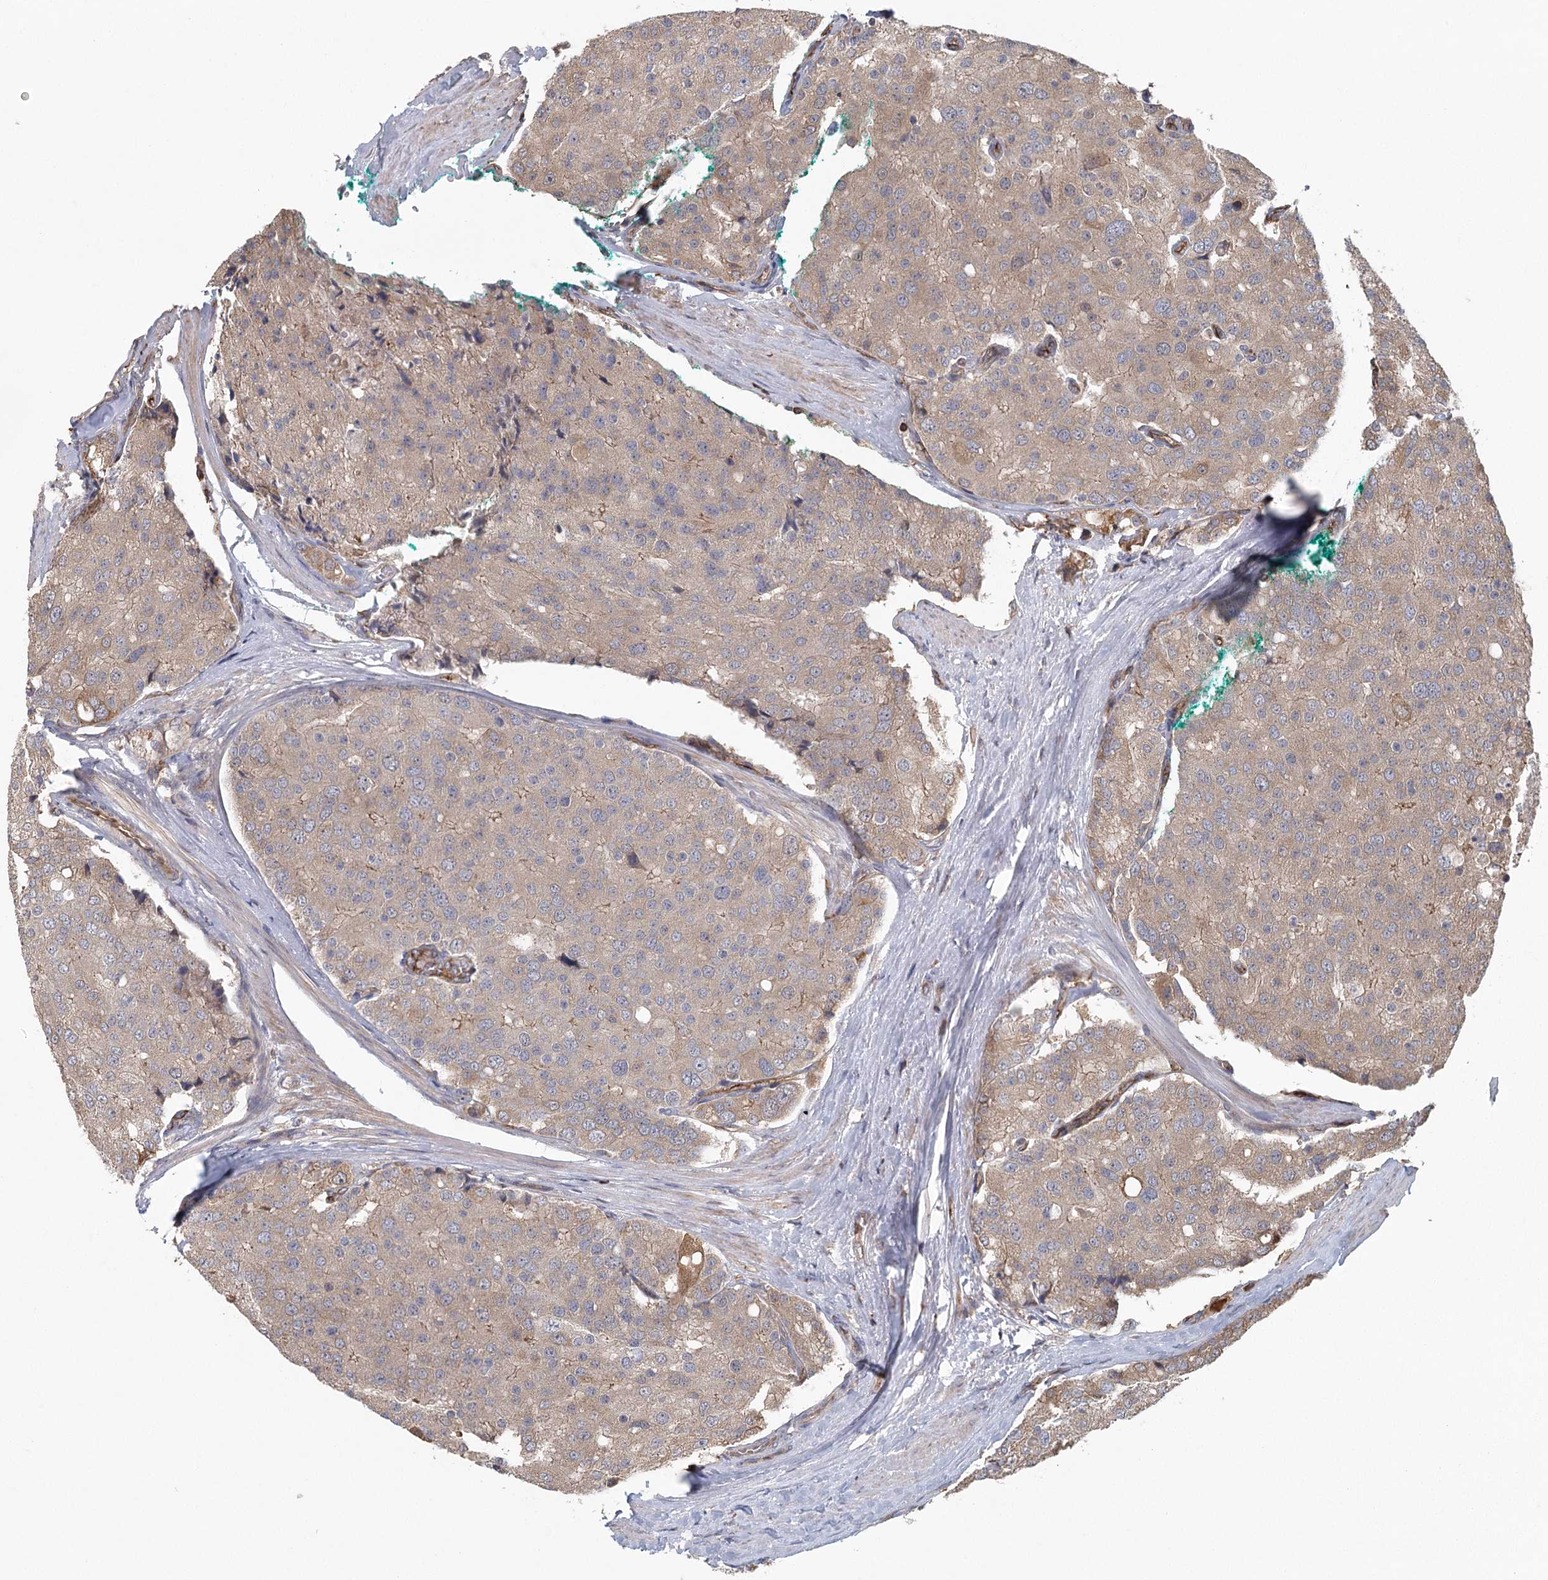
{"staining": {"intensity": "weak", "quantity": "25%-75%", "location": "cytoplasmic/membranous"}, "tissue": "prostate cancer", "cell_type": "Tumor cells", "image_type": "cancer", "snomed": [{"axis": "morphology", "description": "Adenocarcinoma, High grade"}, {"axis": "topography", "description": "Prostate"}], "caption": "Prostate cancer (adenocarcinoma (high-grade)) stained with a protein marker exhibits weak staining in tumor cells.", "gene": "PLEKHA7", "patient": {"sex": "male", "age": 50}}